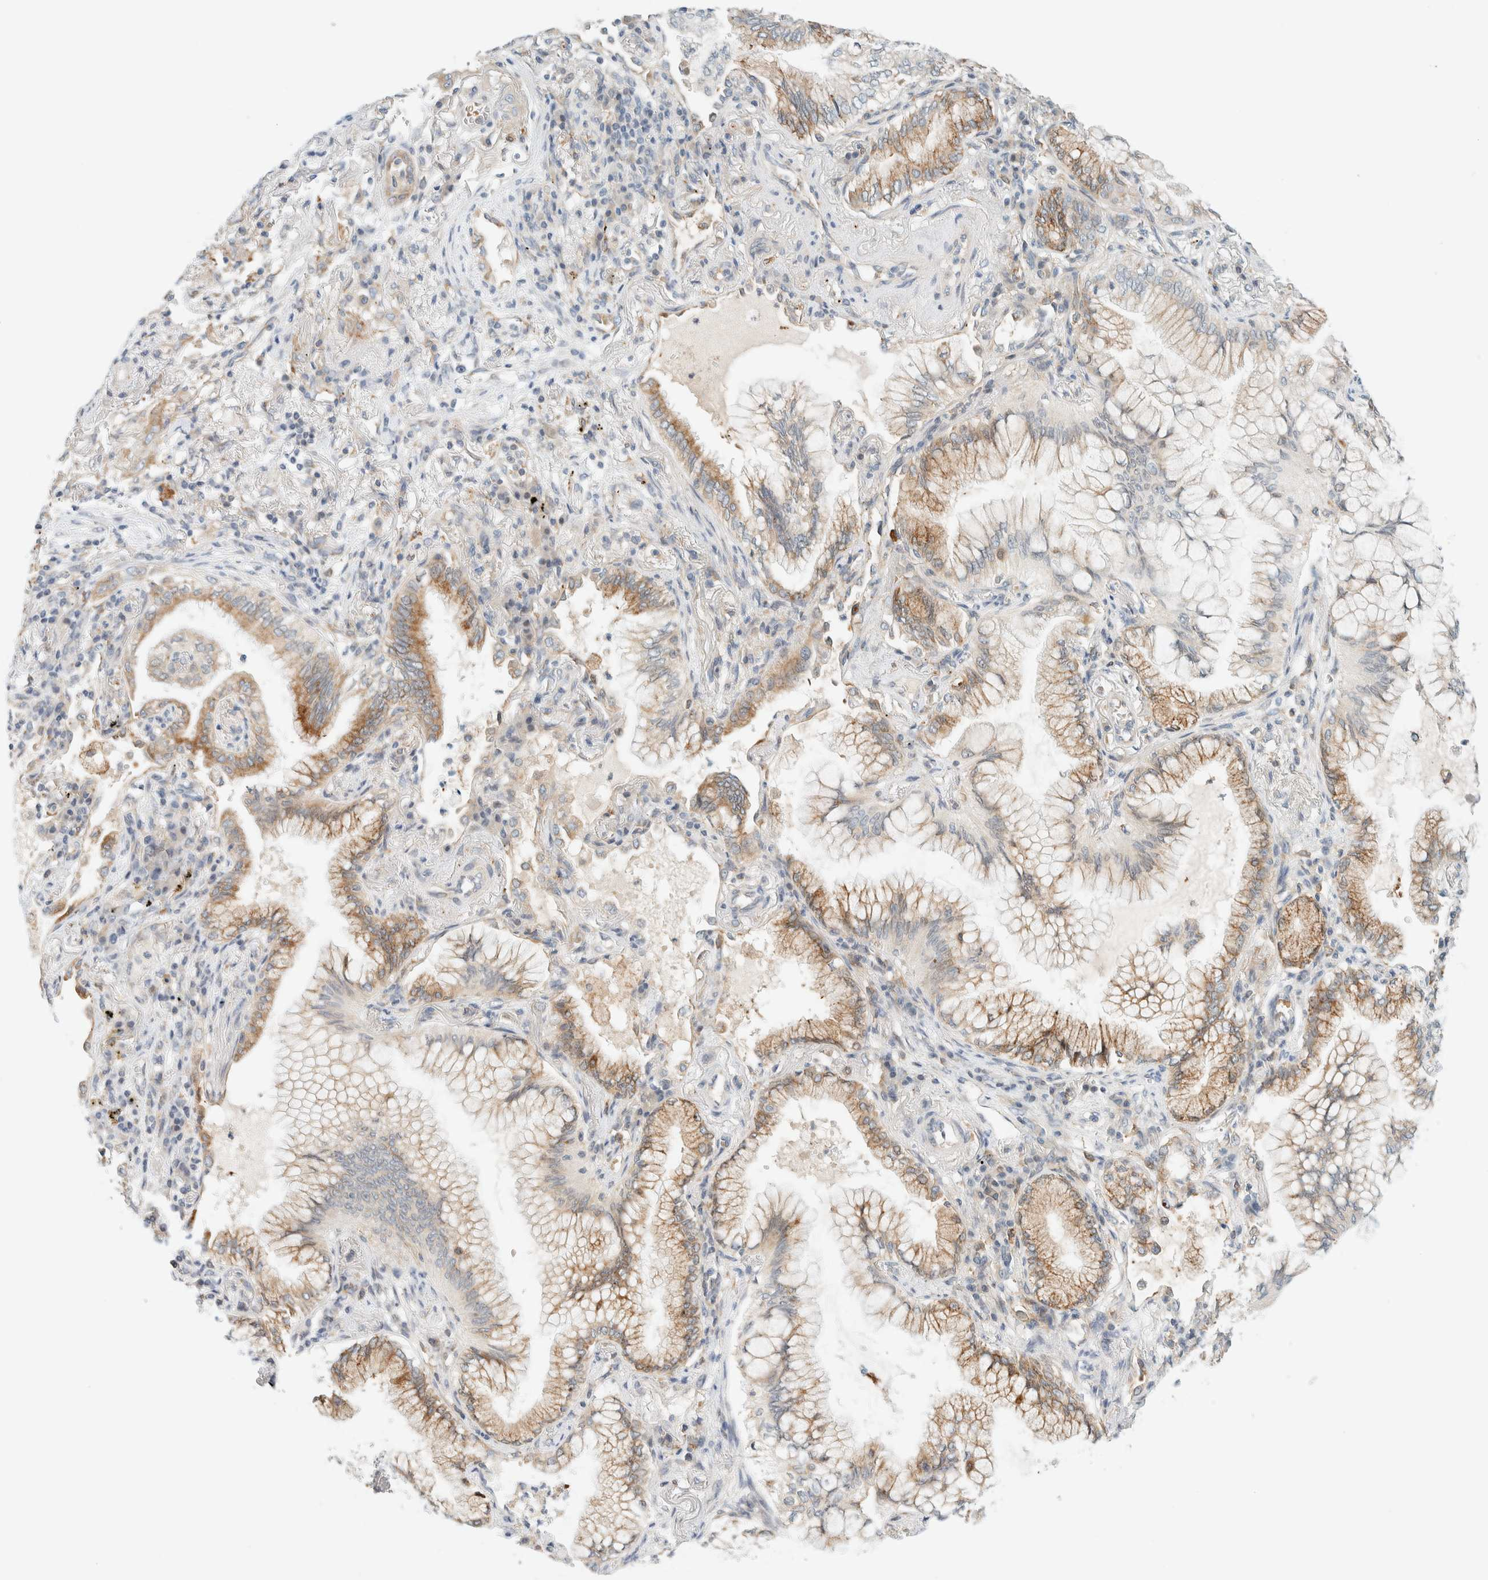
{"staining": {"intensity": "moderate", "quantity": ">75%", "location": "cytoplasmic/membranous"}, "tissue": "lung cancer", "cell_type": "Tumor cells", "image_type": "cancer", "snomed": [{"axis": "morphology", "description": "Adenocarcinoma, NOS"}, {"axis": "topography", "description": "Lung"}], "caption": "A photomicrograph of lung adenocarcinoma stained for a protein reveals moderate cytoplasmic/membranous brown staining in tumor cells.", "gene": "SUMF2", "patient": {"sex": "female", "age": 70}}